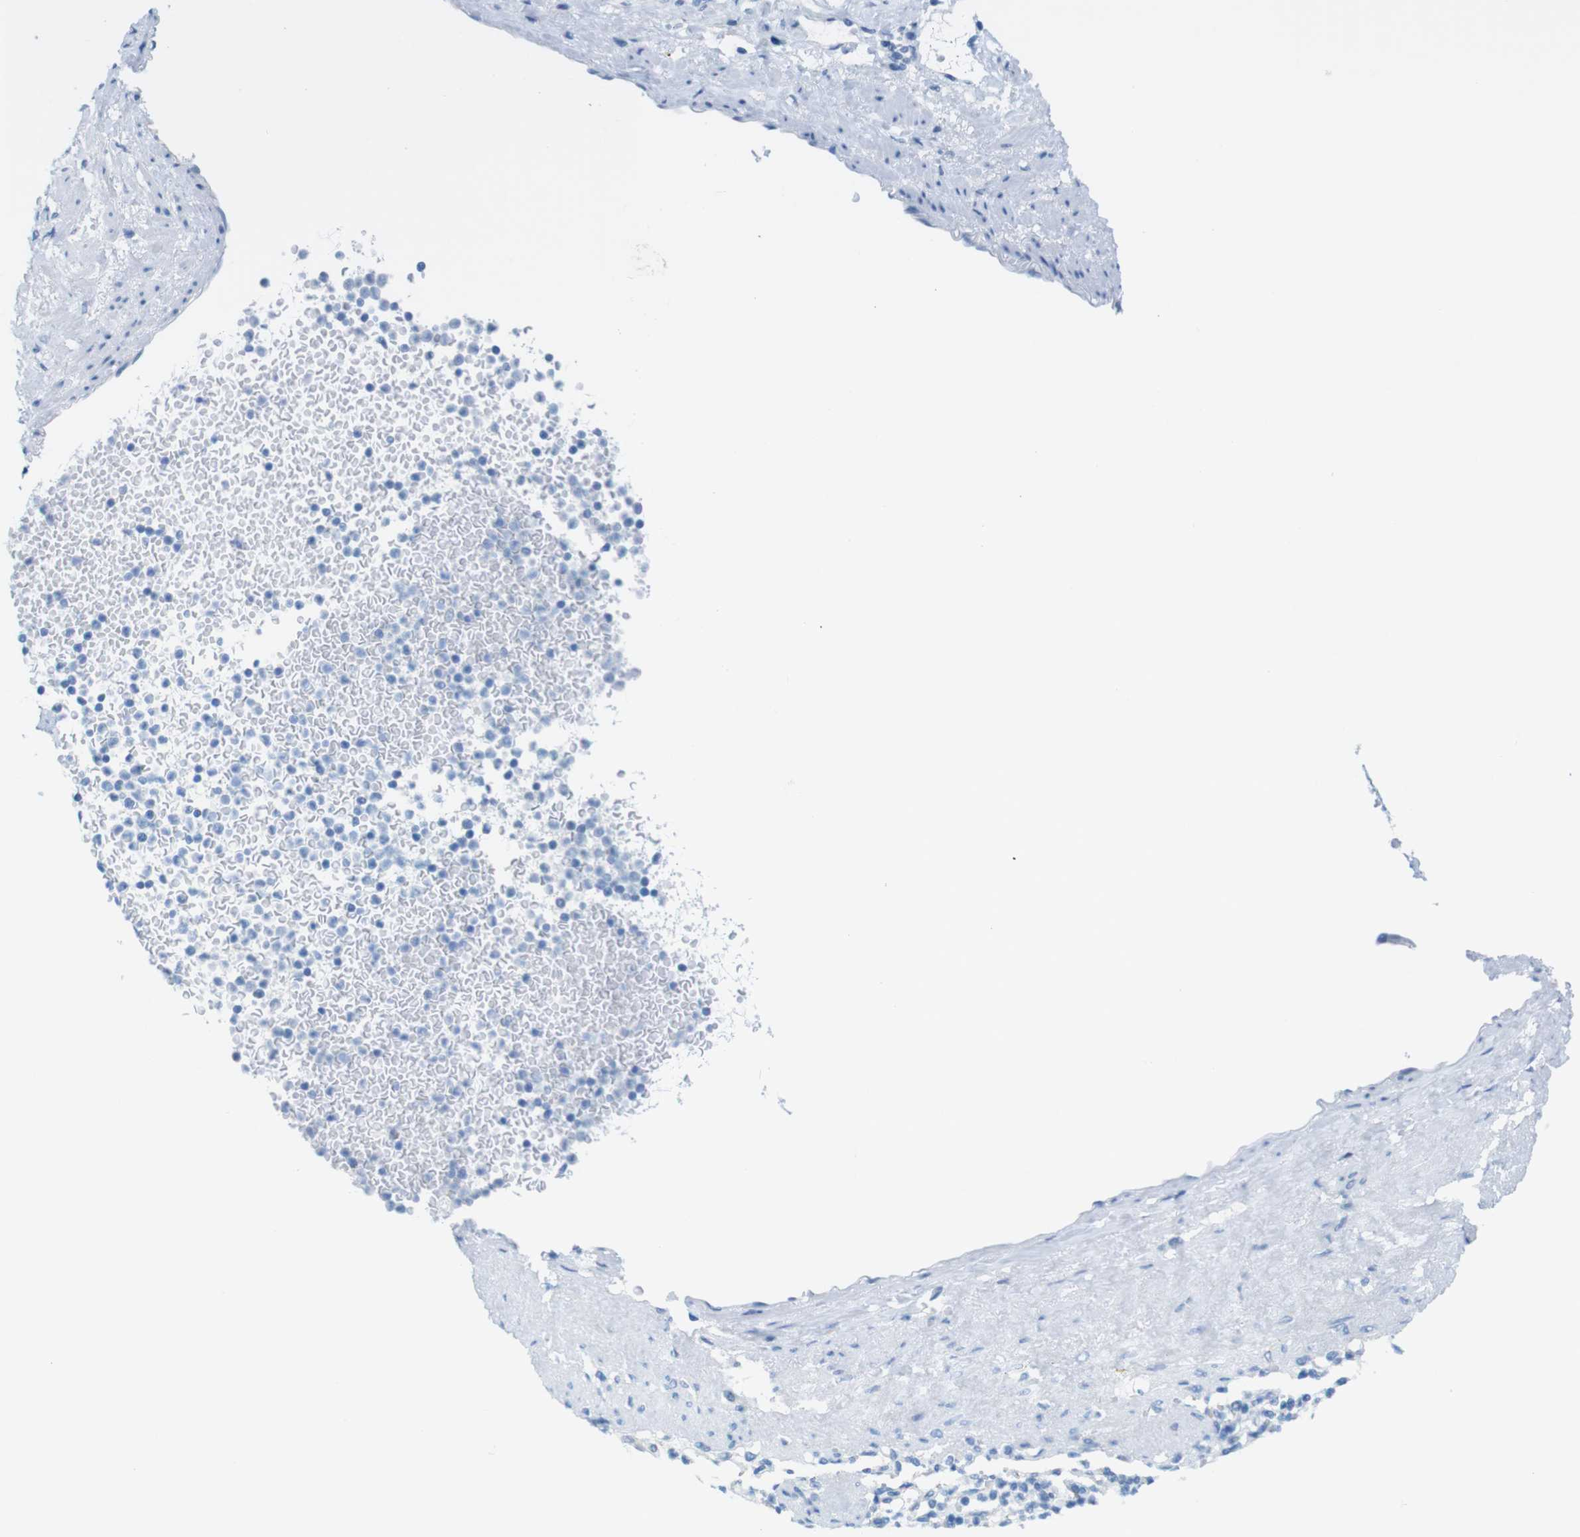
{"staining": {"intensity": "negative", "quantity": "none", "location": "none"}, "tissue": "spleen", "cell_type": "Cells in red pulp", "image_type": "normal", "snomed": [{"axis": "morphology", "description": "Normal tissue, NOS"}, {"axis": "topography", "description": "Spleen"}], "caption": "IHC of benign human spleen demonstrates no expression in cells in red pulp.", "gene": "OPN1SW", "patient": {"sex": "female", "age": 74}}